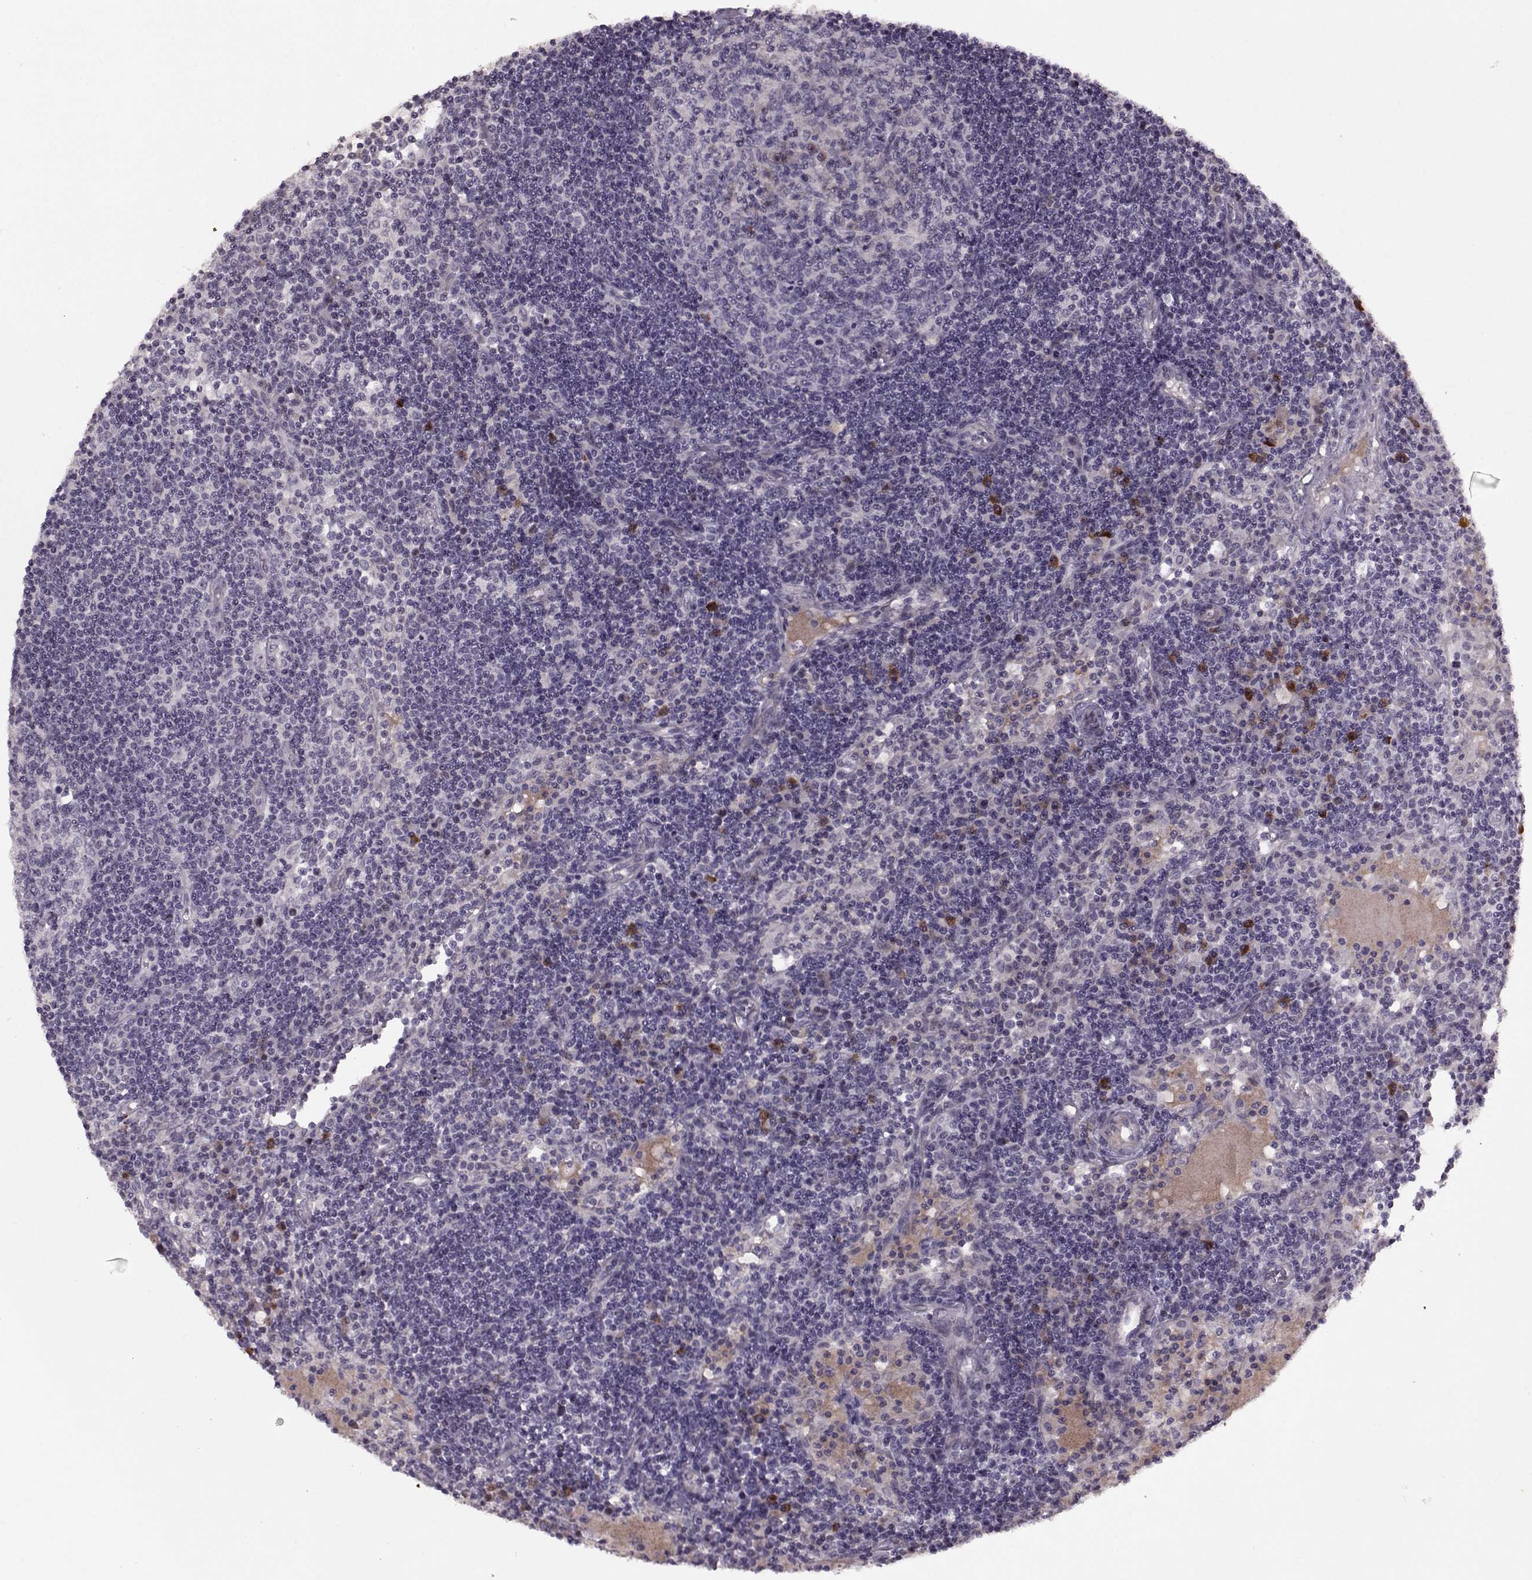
{"staining": {"intensity": "negative", "quantity": "none", "location": "none"}, "tissue": "lymph node", "cell_type": "Germinal center cells", "image_type": "normal", "snomed": [{"axis": "morphology", "description": "Normal tissue, NOS"}, {"axis": "topography", "description": "Lymph node"}], "caption": "Immunohistochemistry image of unremarkable lymph node: human lymph node stained with DAB shows no significant protein expression in germinal center cells. (DAB immunohistochemistry (IHC) with hematoxylin counter stain).", "gene": "KRT9", "patient": {"sex": "female", "age": 72}}